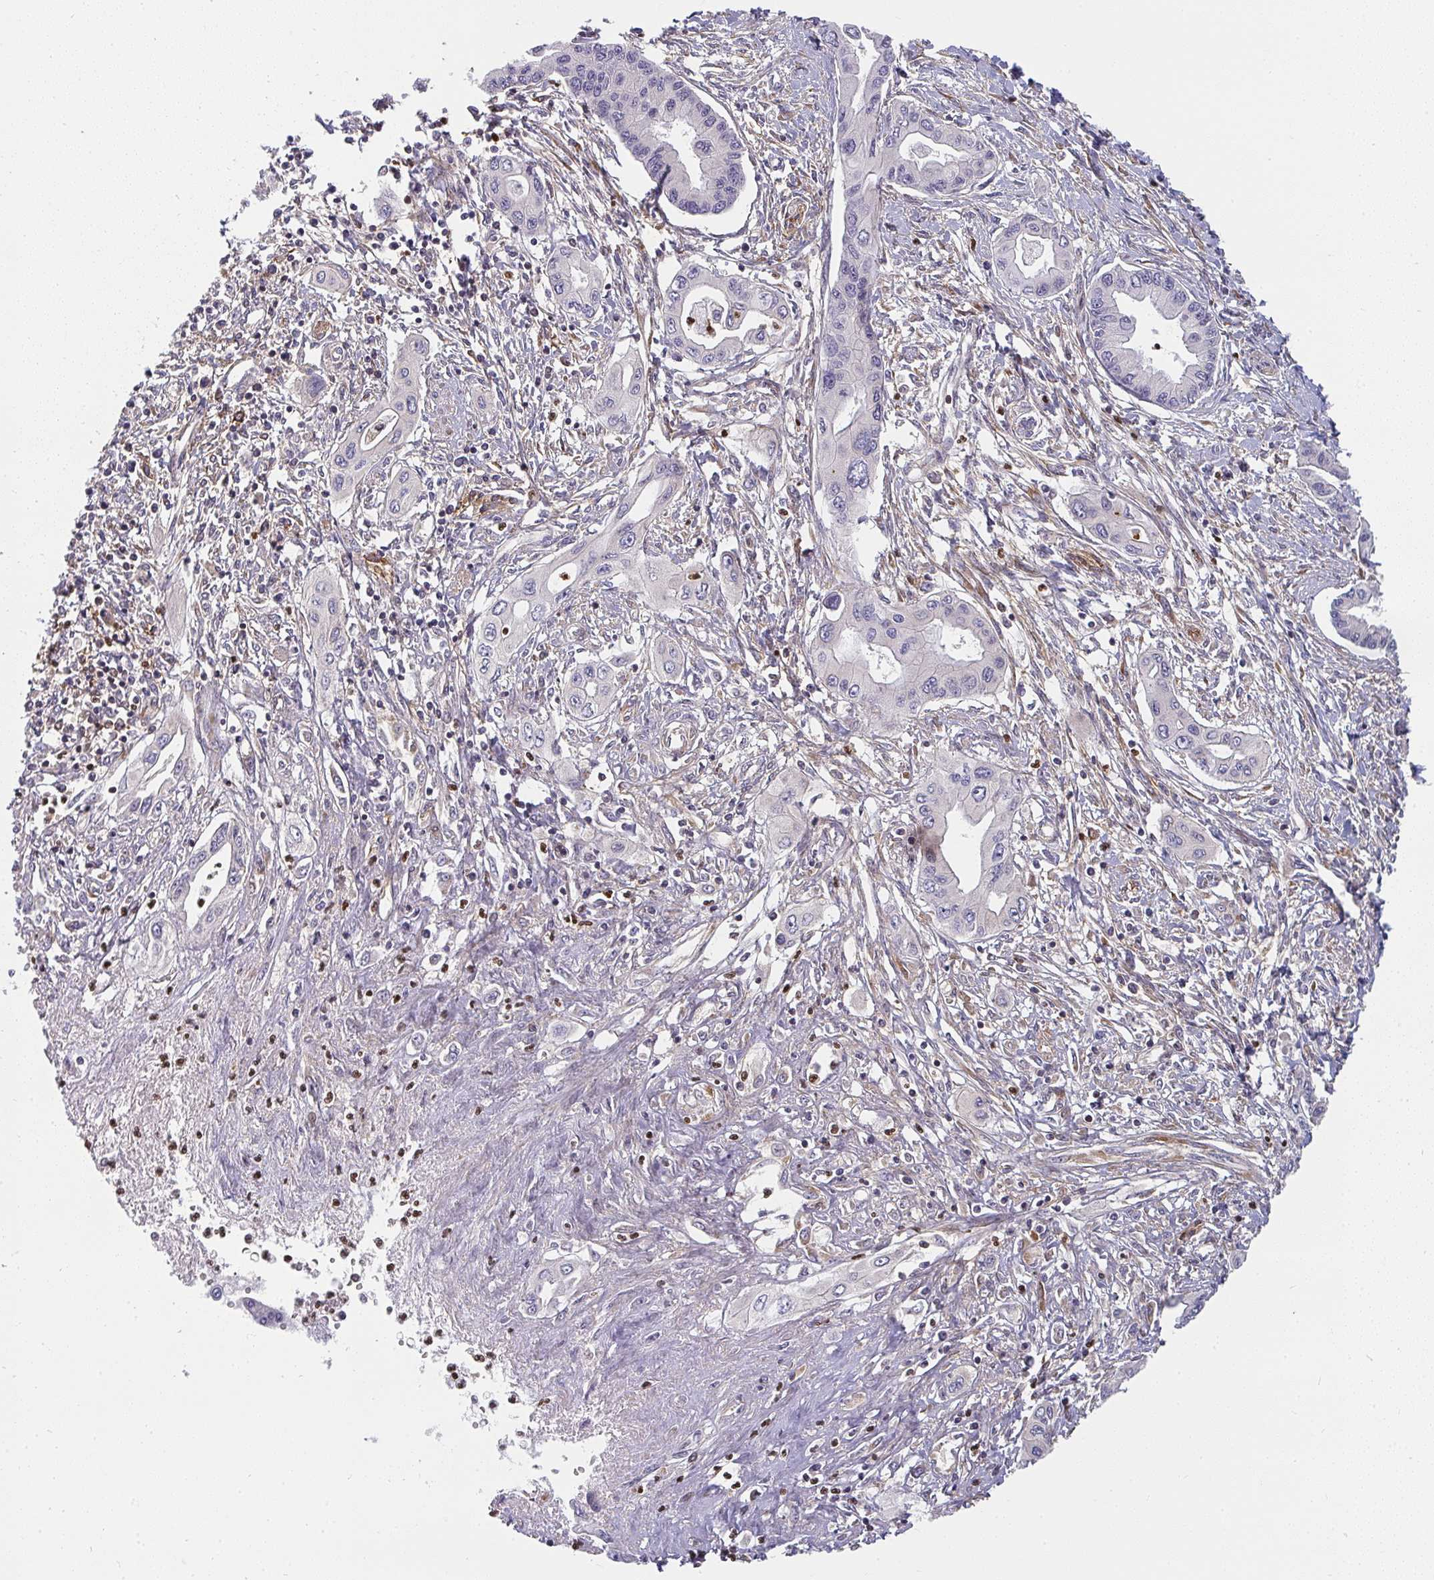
{"staining": {"intensity": "negative", "quantity": "none", "location": "none"}, "tissue": "pancreatic cancer", "cell_type": "Tumor cells", "image_type": "cancer", "snomed": [{"axis": "morphology", "description": "Adenocarcinoma, NOS"}, {"axis": "topography", "description": "Pancreas"}], "caption": "Tumor cells show no significant protein staining in pancreatic adenocarcinoma. Brightfield microscopy of immunohistochemistry stained with DAB (brown) and hematoxylin (blue), captured at high magnification.", "gene": "CSF3R", "patient": {"sex": "female", "age": 62}}